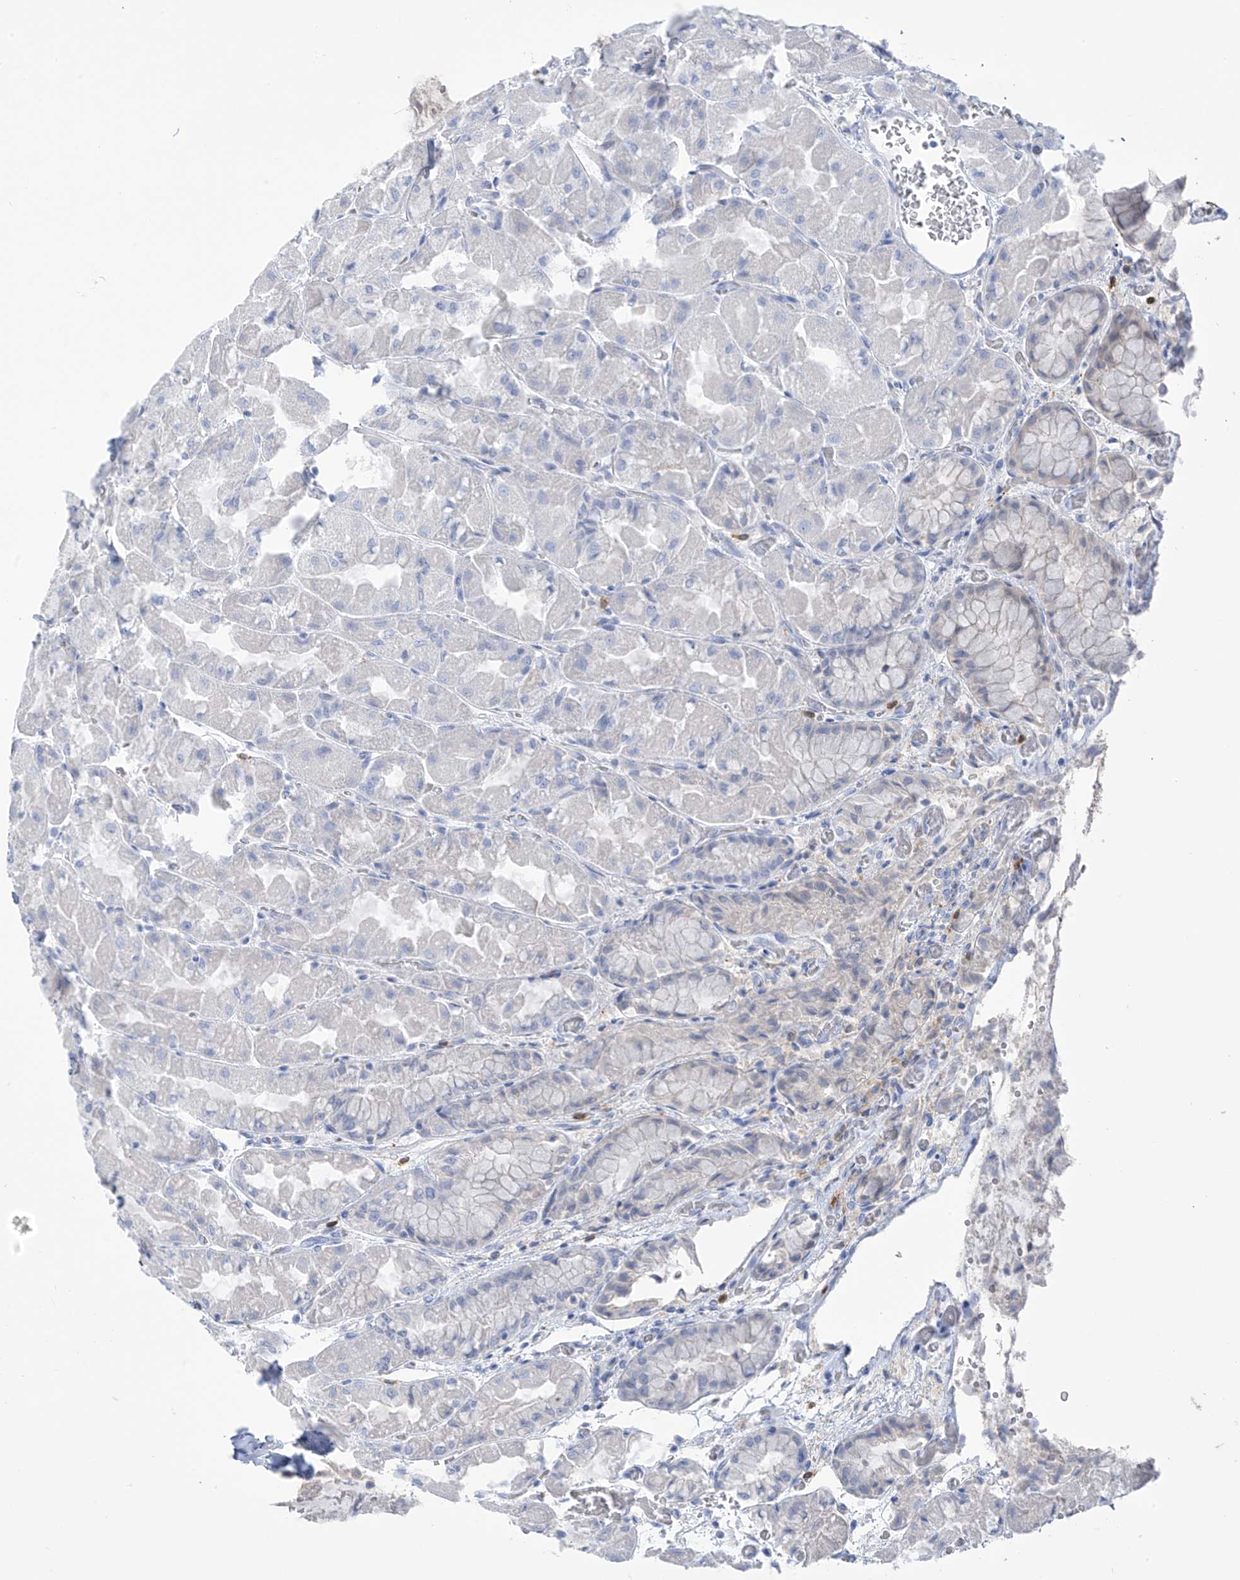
{"staining": {"intensity": "weak", "quantity": "<25%", "location": "cytoplasmic/membranous"}, "tissue": "stomach", "cell_type": "Glandular cells", "image_type": "normal", "snomed": [{"axis": "morphology", "description": "Normal tissue, NOS"}, {"axis": "topography", "description": "Stomach"}], "caption": "This is an IHC image of normal human stomach. There is no expression in glandular cells.", "gene": "TRMT2B", "patient": {"sex": "female", "age": 61}}